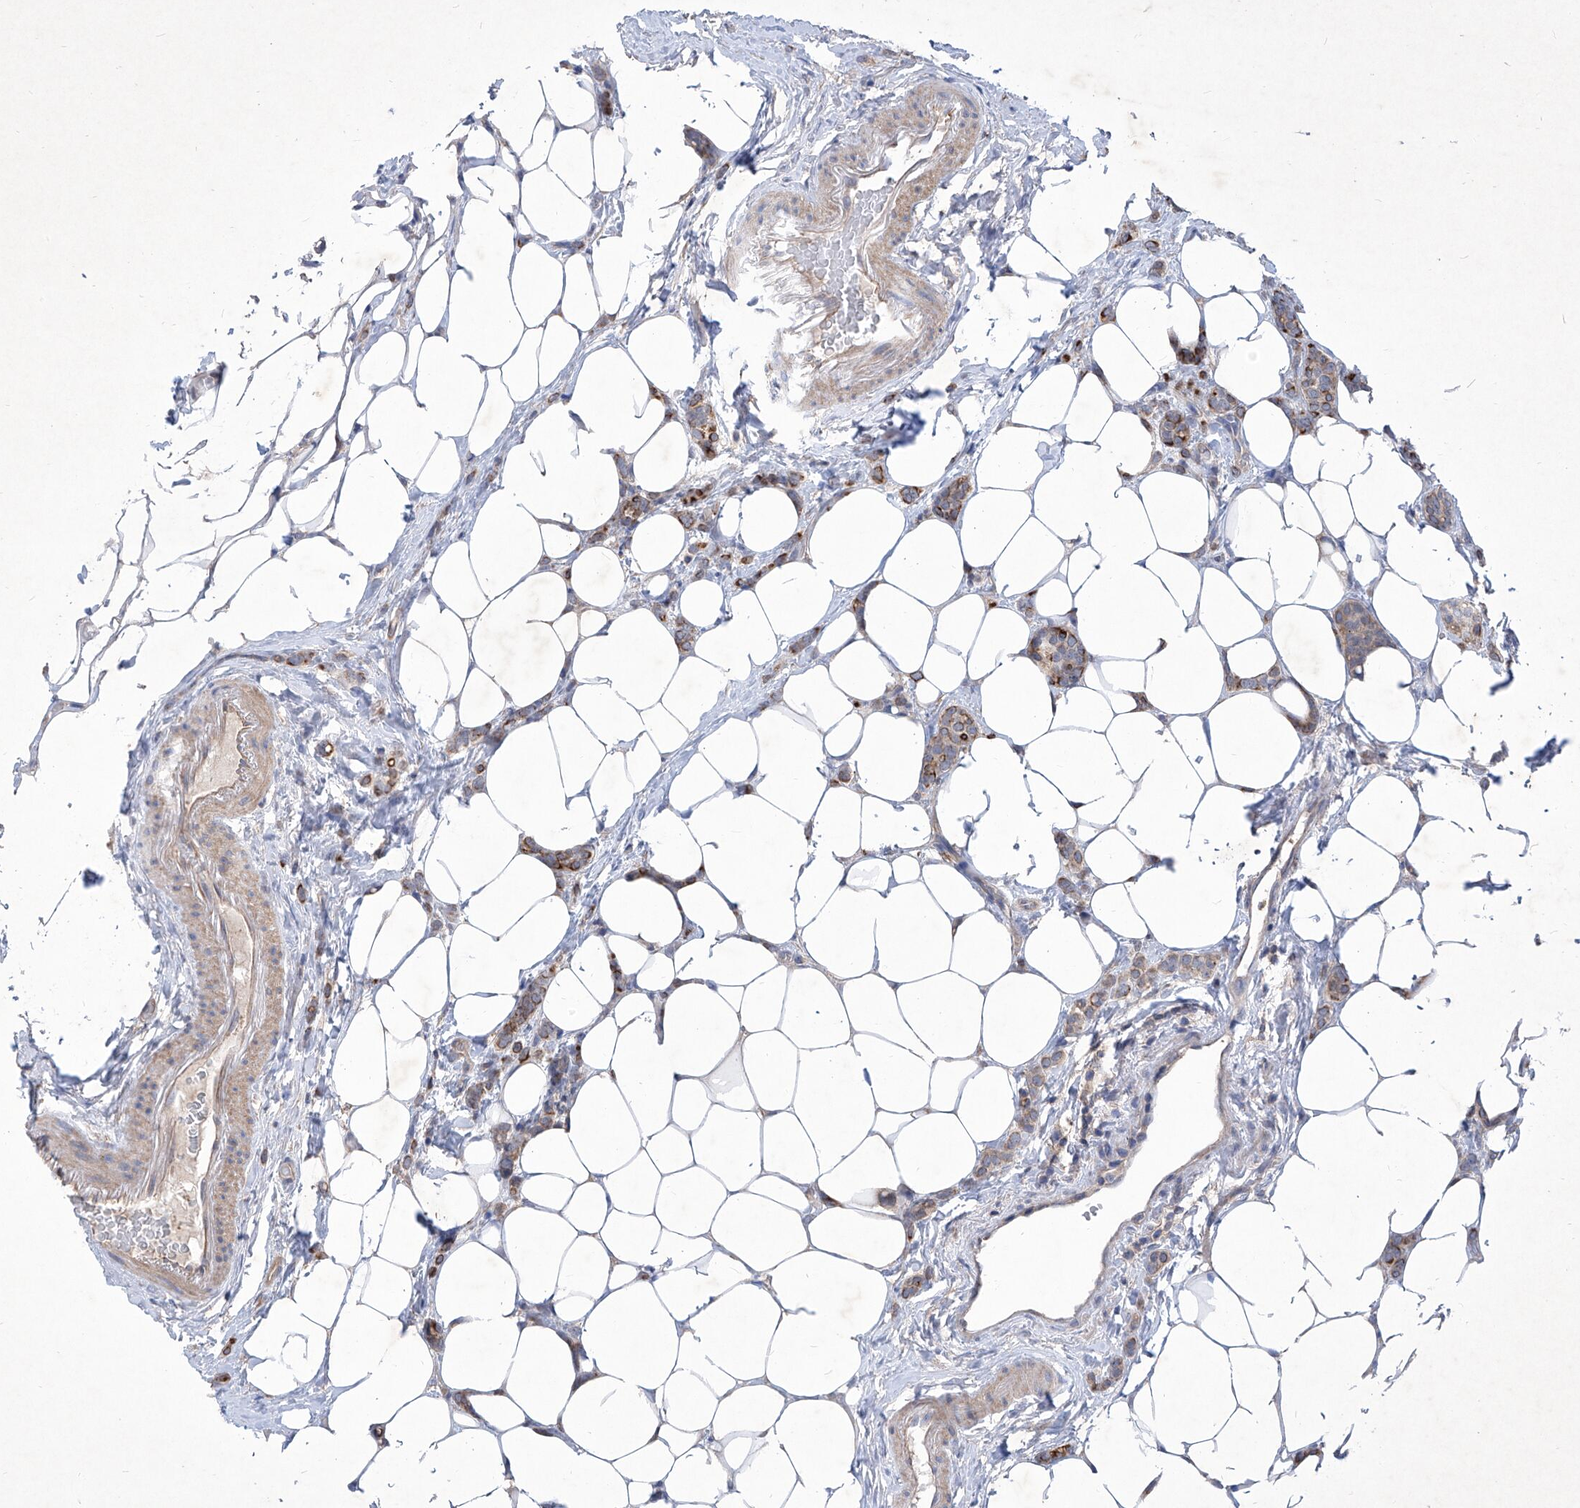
{"staining": {"intensity": "moderate", "quantity": ">75%", "location": "cytoplasmic/membranous"}, "tissue": "breast cancer", "cell_type": "Tumor cells", "image_type": "cancer", "snomed": [{"axis": "morphology", "description": "Lobular carcinoma"}, {"axis": "topography", "description": "Breast"}], "caption": "Breast lobular carcinoma stained with a brown dye reveals moderate cytoplasmic/membranous positive positivity in approximately >75% of tumor cells.", "gene": "KIFC2", "patient": {"sex": "female", "age": 50}}